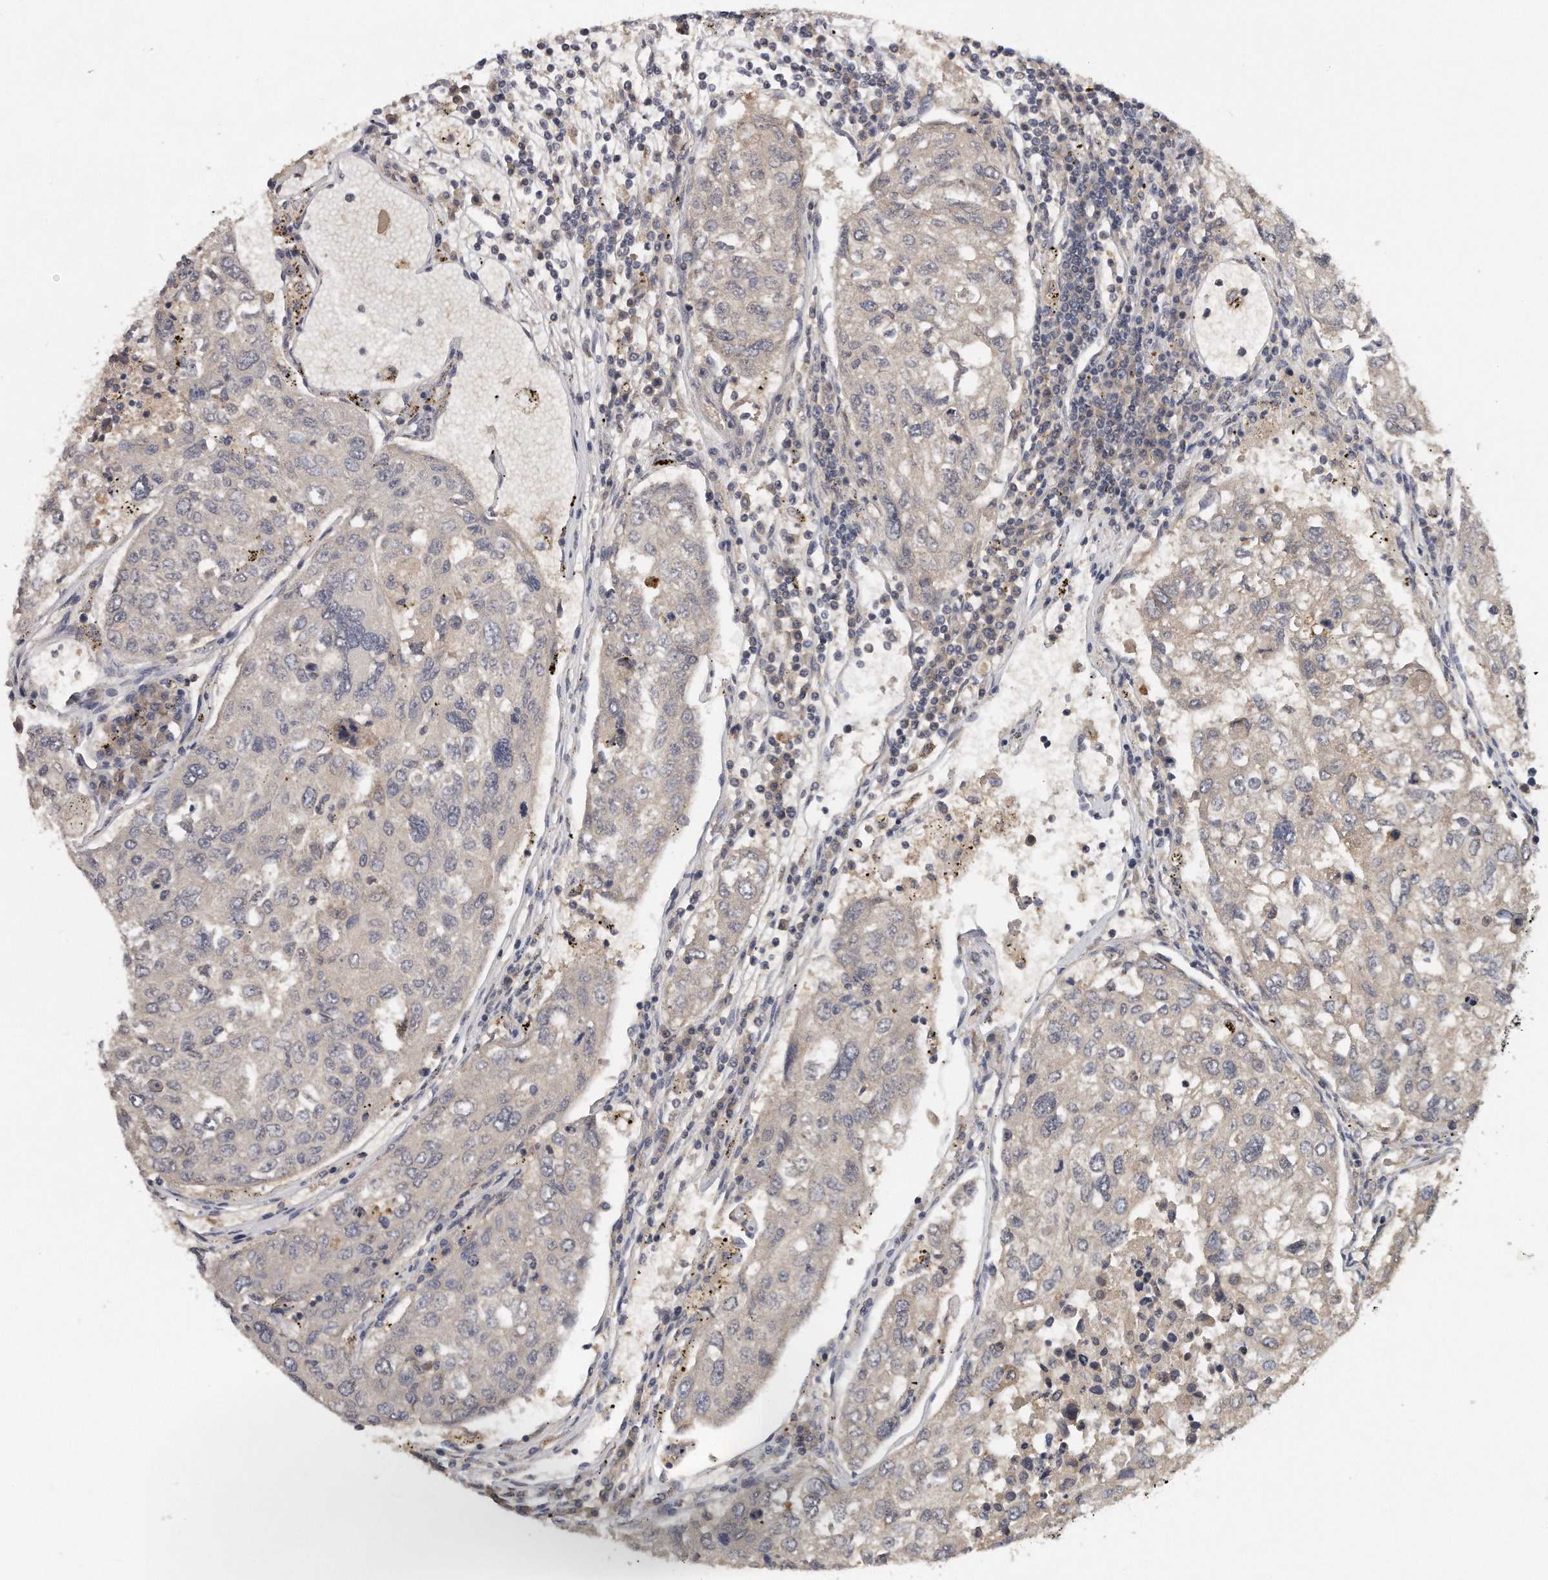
{"staining": {"intensity": "negative", "quantity": "none", "location": "none"}, "tissue": "urothelial cancer", "cell_type": "Tumor cells", "image_type": "cancer", "snomed": [{"axis": "morphology", "description": "Urothelial carcinoma, High grade"}, {"axis": "topography", "description": "Lymph node"}, {"axis": "topography", "description": "Urinary bladder"}], "caption": "Histopathology image shows no significant protein expression in tumor cells of high-grade urothelial carcinoma. Brightfield microscopy of immunohistochemistry stained with DAB (3,3'-diaminobenzidine) (brown) and hematoxylin (blue), captured at high magnification.", "gene": "TRAPPC14", "patient": {"sex": "male", "age": 51}}